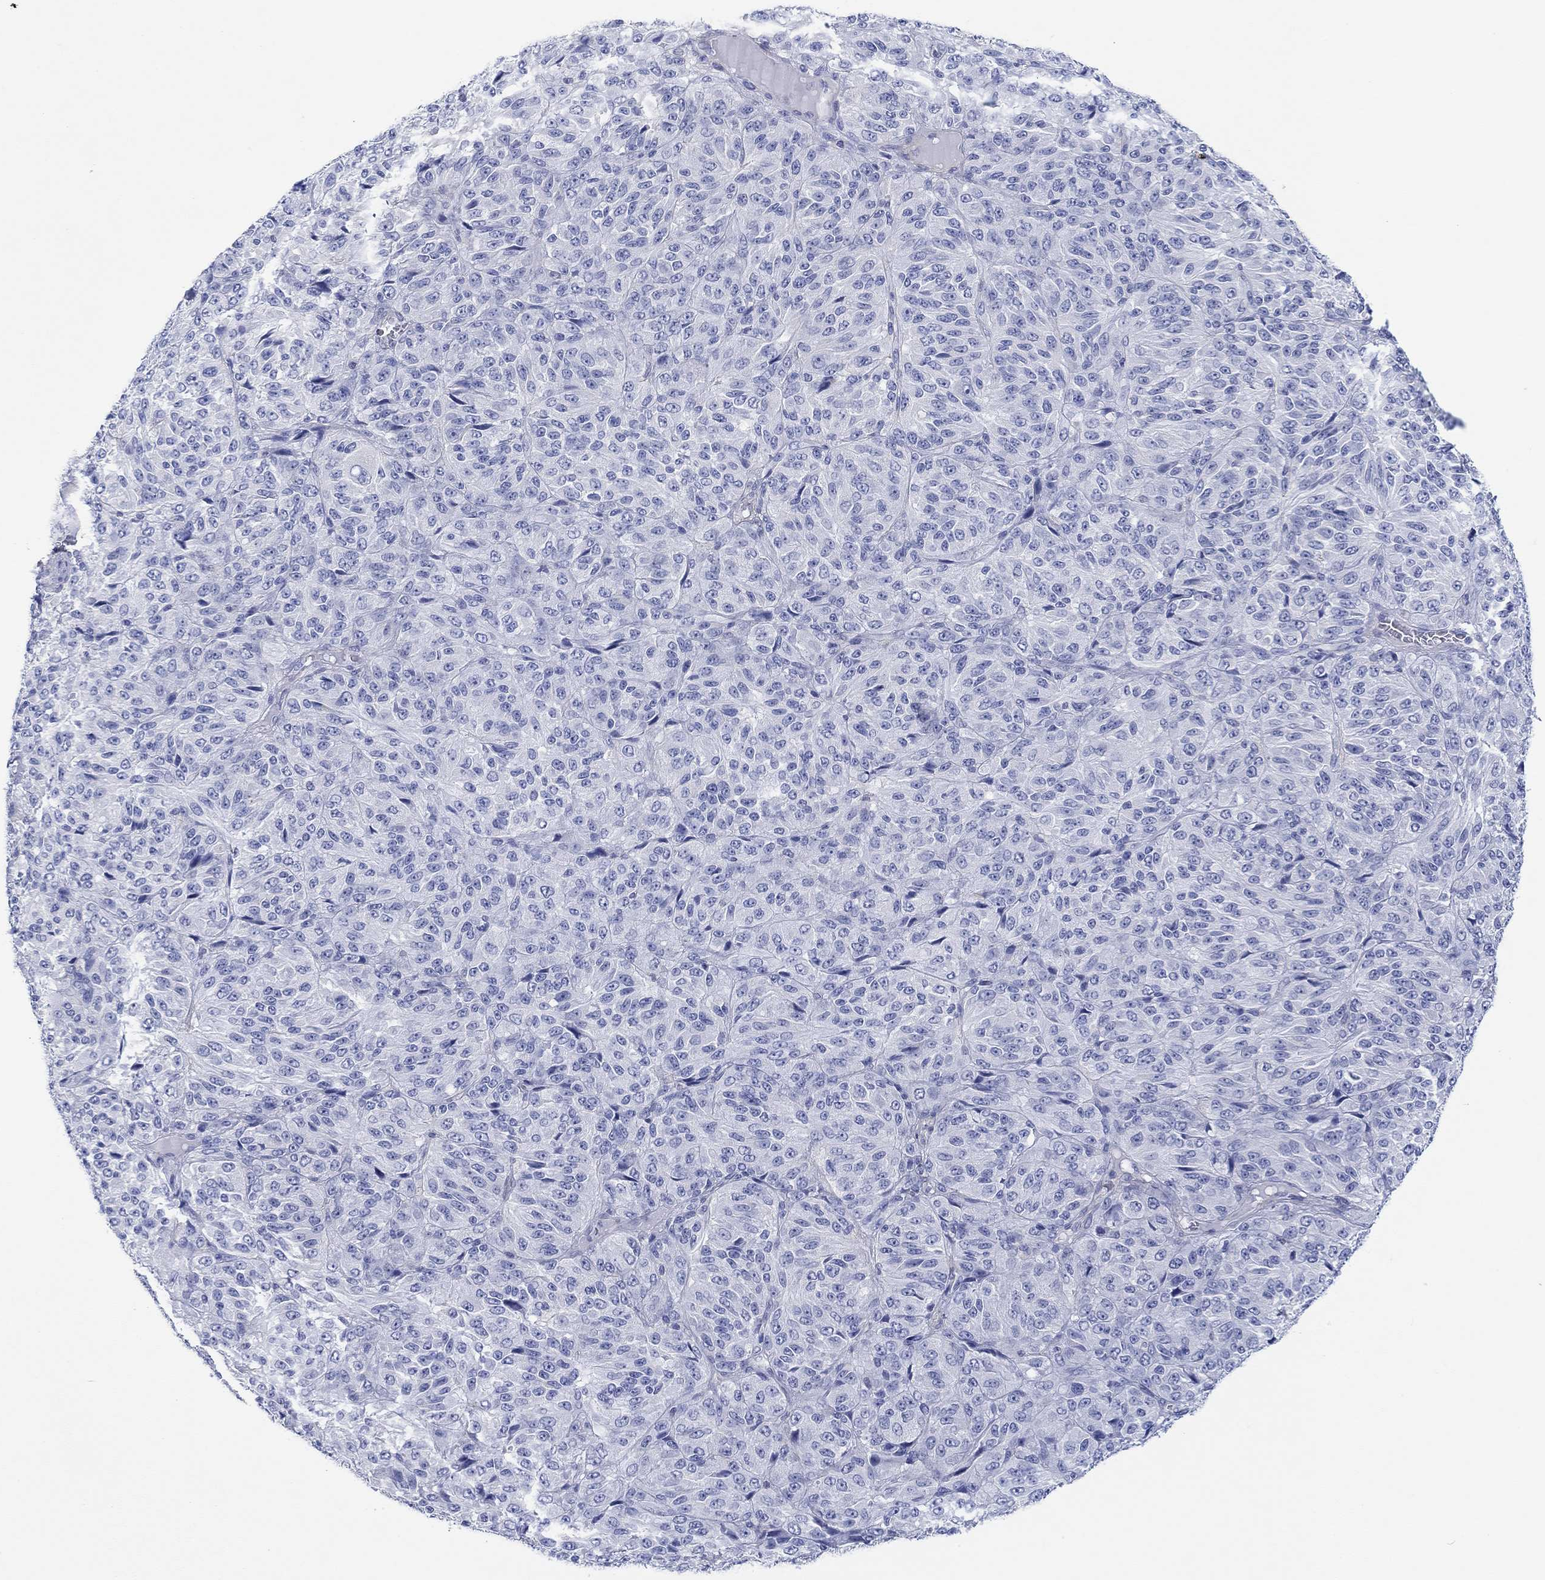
{"staining": {"intensity": "negative", "quantity": "none", "location": "none"}, "tissue": "melanoma", "cell_type": "Tumor cells", "image_type": "cancer", "snomed": [{"axis": "morphology", "description": "Malignant melanoma, Metastatic site"}, {"axis": "topography", "description": "Brain"}], "caption": "Malignant melanoma (metastatic site) was stained to show a protein in brown. There is no significant staining in tumor cells.", "gene": "PPIL6", "patient": {"sex": "female", "age": 56}}